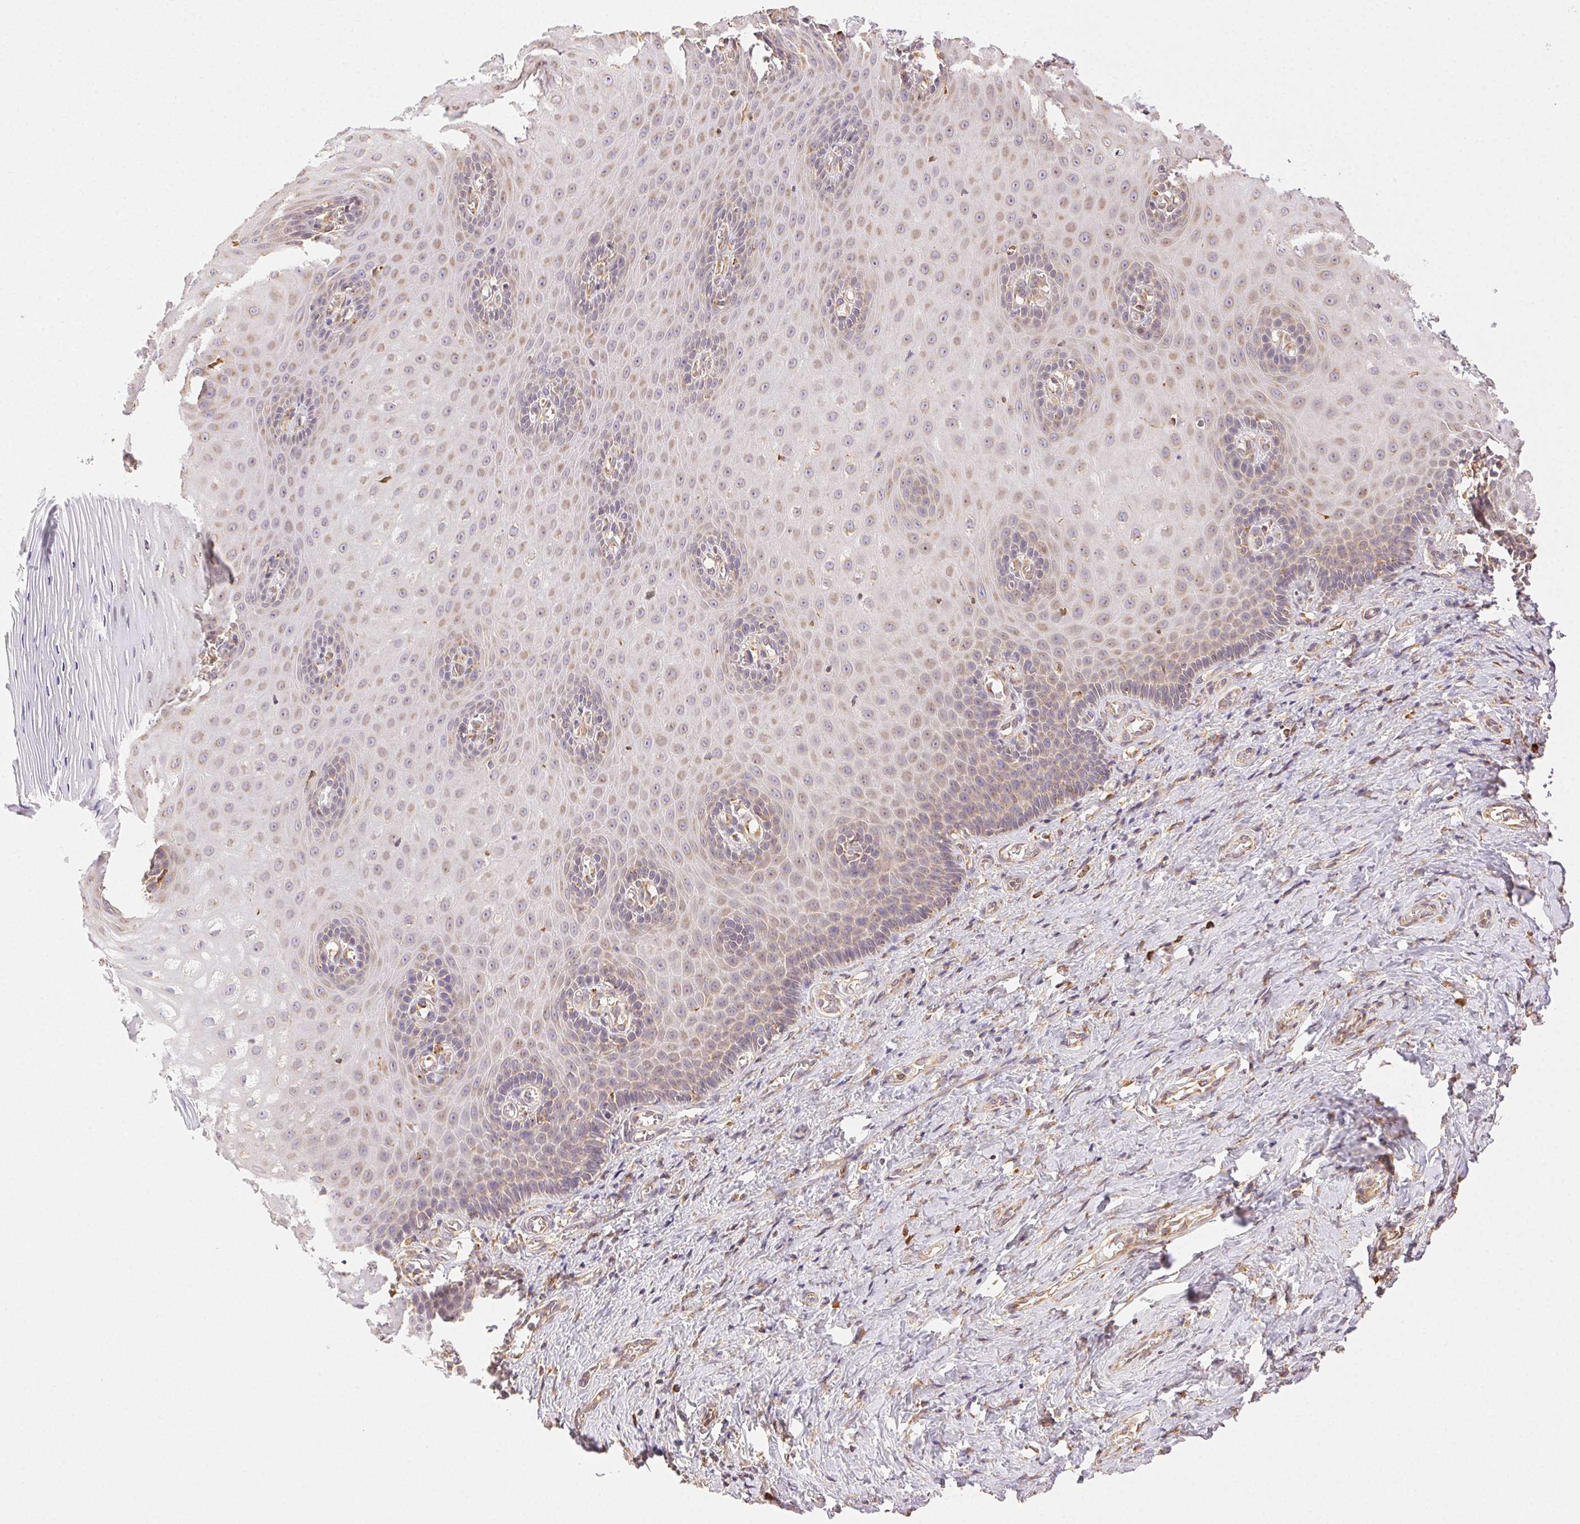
{"staining": {"intensity": "moderate", "quantity": "25%-75%", "location": "cytoplasmic/membranous"}, "tissue": "vagina", "cell_type": "Squamous epithelial cells", "image_type": "normal", "snomed": [{"axis": "morphology", "description": "Normal tissue, NOS"}, {"axis": "topography", "description": "Vagina"}], "caption": "Brown immunohistochemical staining in normal vagina shows moderate cytoplasmic/membranous expression in about 25%-75% of squamous epithelial cells. The staining was performed using DAB to visualize the protein expression in brown, while the nuclei were stained in blue with hematoxylin (Magnification: 20x).", "gene": "ENTREP1", "patient": {"sex": "female", "age": 83}}